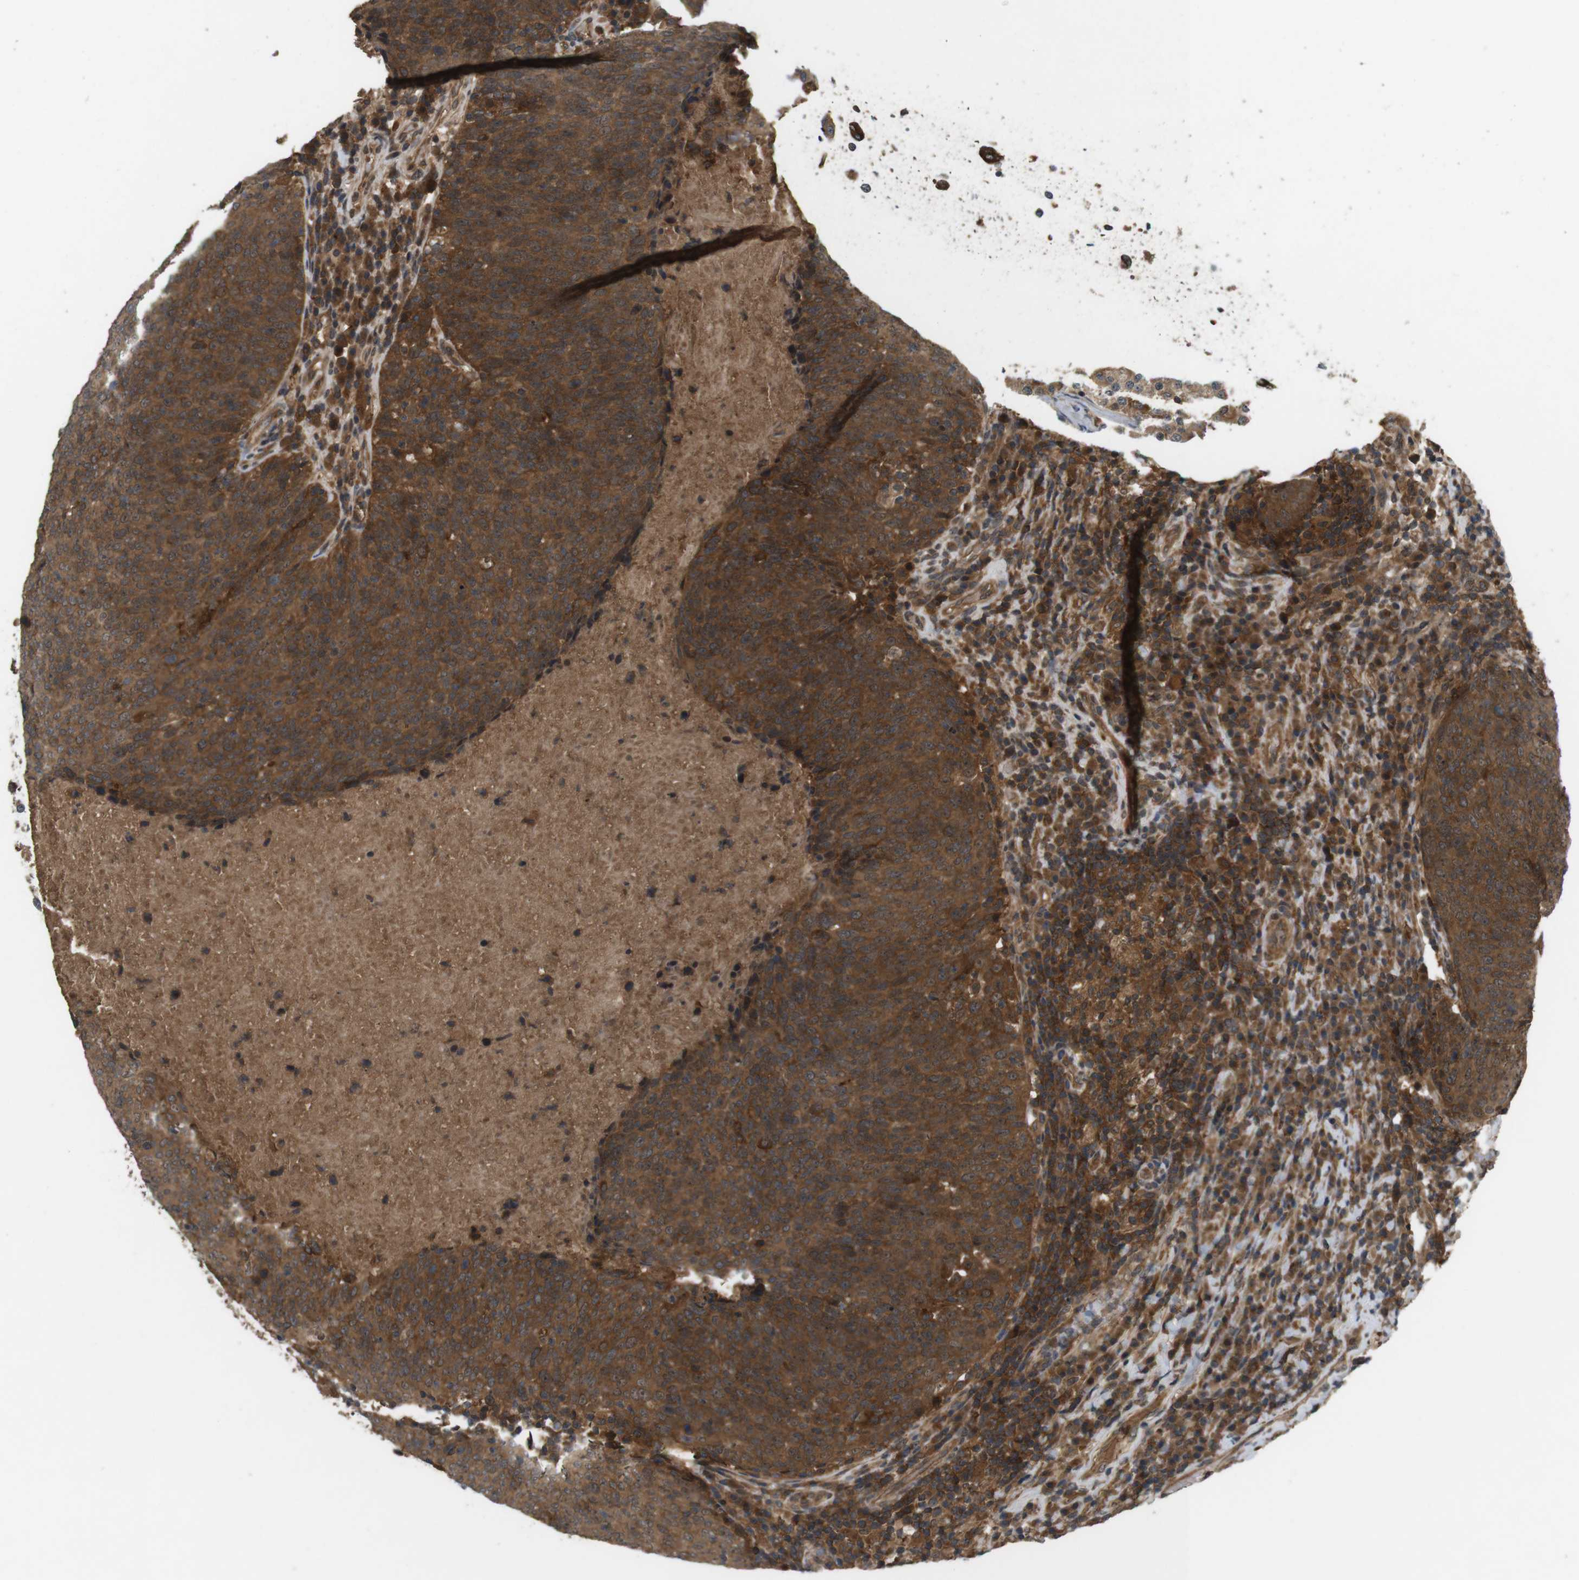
{"staining": {"intensity": "strong", "quantity": ">75%", "location": "cytoplasmic/membranous"}, "tissue": "head and neck cancer", "cell_type": "Tumor cells", "image_type": "cancer", "snomed": [{"axis": "morphology", "description": "Squamous cell carcinoma, NOS"}, {"axis": "morphology", "description": "Squamous cell carcinoma, metastatic, NOS"}, {"axis": "topography", "description": "Lymph node"}, {"axis": "topography", "description": "Head-Neck"}], "caption": "The image displays immunohistochemical staining of head and neck metastatic squamous cell carcinoma. There is strong cytoplasmic/membranous positivity is appreciated in approximately >75% of tumor cells.", "gene": "NFKBIE", "patient": {"sex": "male", "age": 62}}